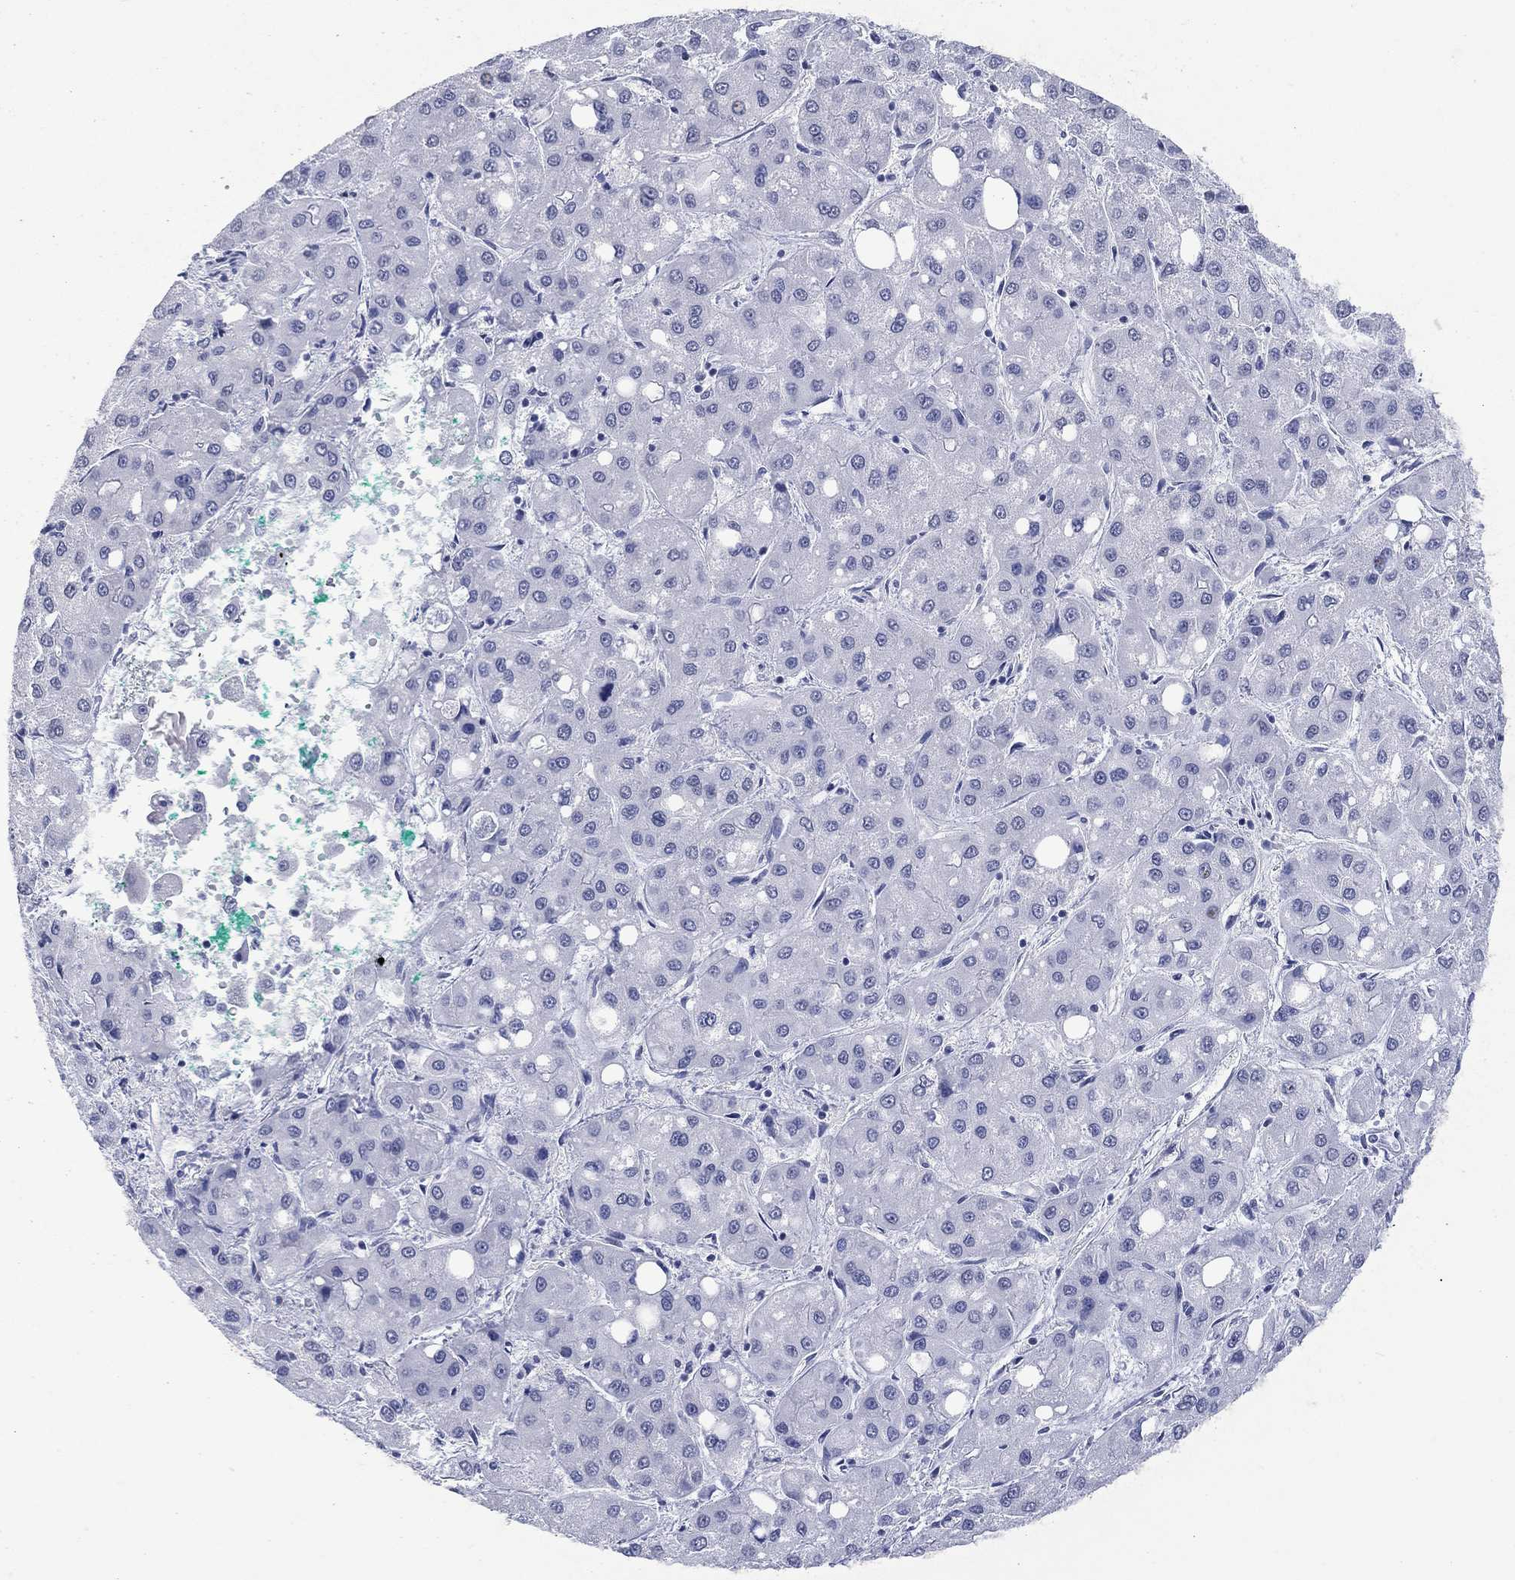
{"staining": {"intensity": "negative", "quantity": "none", "location": "none"}, "tissue": "liver cancer", "cell_type": "Tumor cells", "image_type": "cancer", "snomed": [{"axis": "morphology", "description": "Carcinoma, Hepatocellular, NOS"}, {"axis": "topography", "description": "Liver"}], "caption": "Immunohistochemistry (IHC) of liver hepatocellular carcinoma reveals no expression in tumor cells.", "gene": "UTF1", "patient": {"sex": "male", "age": 73}}